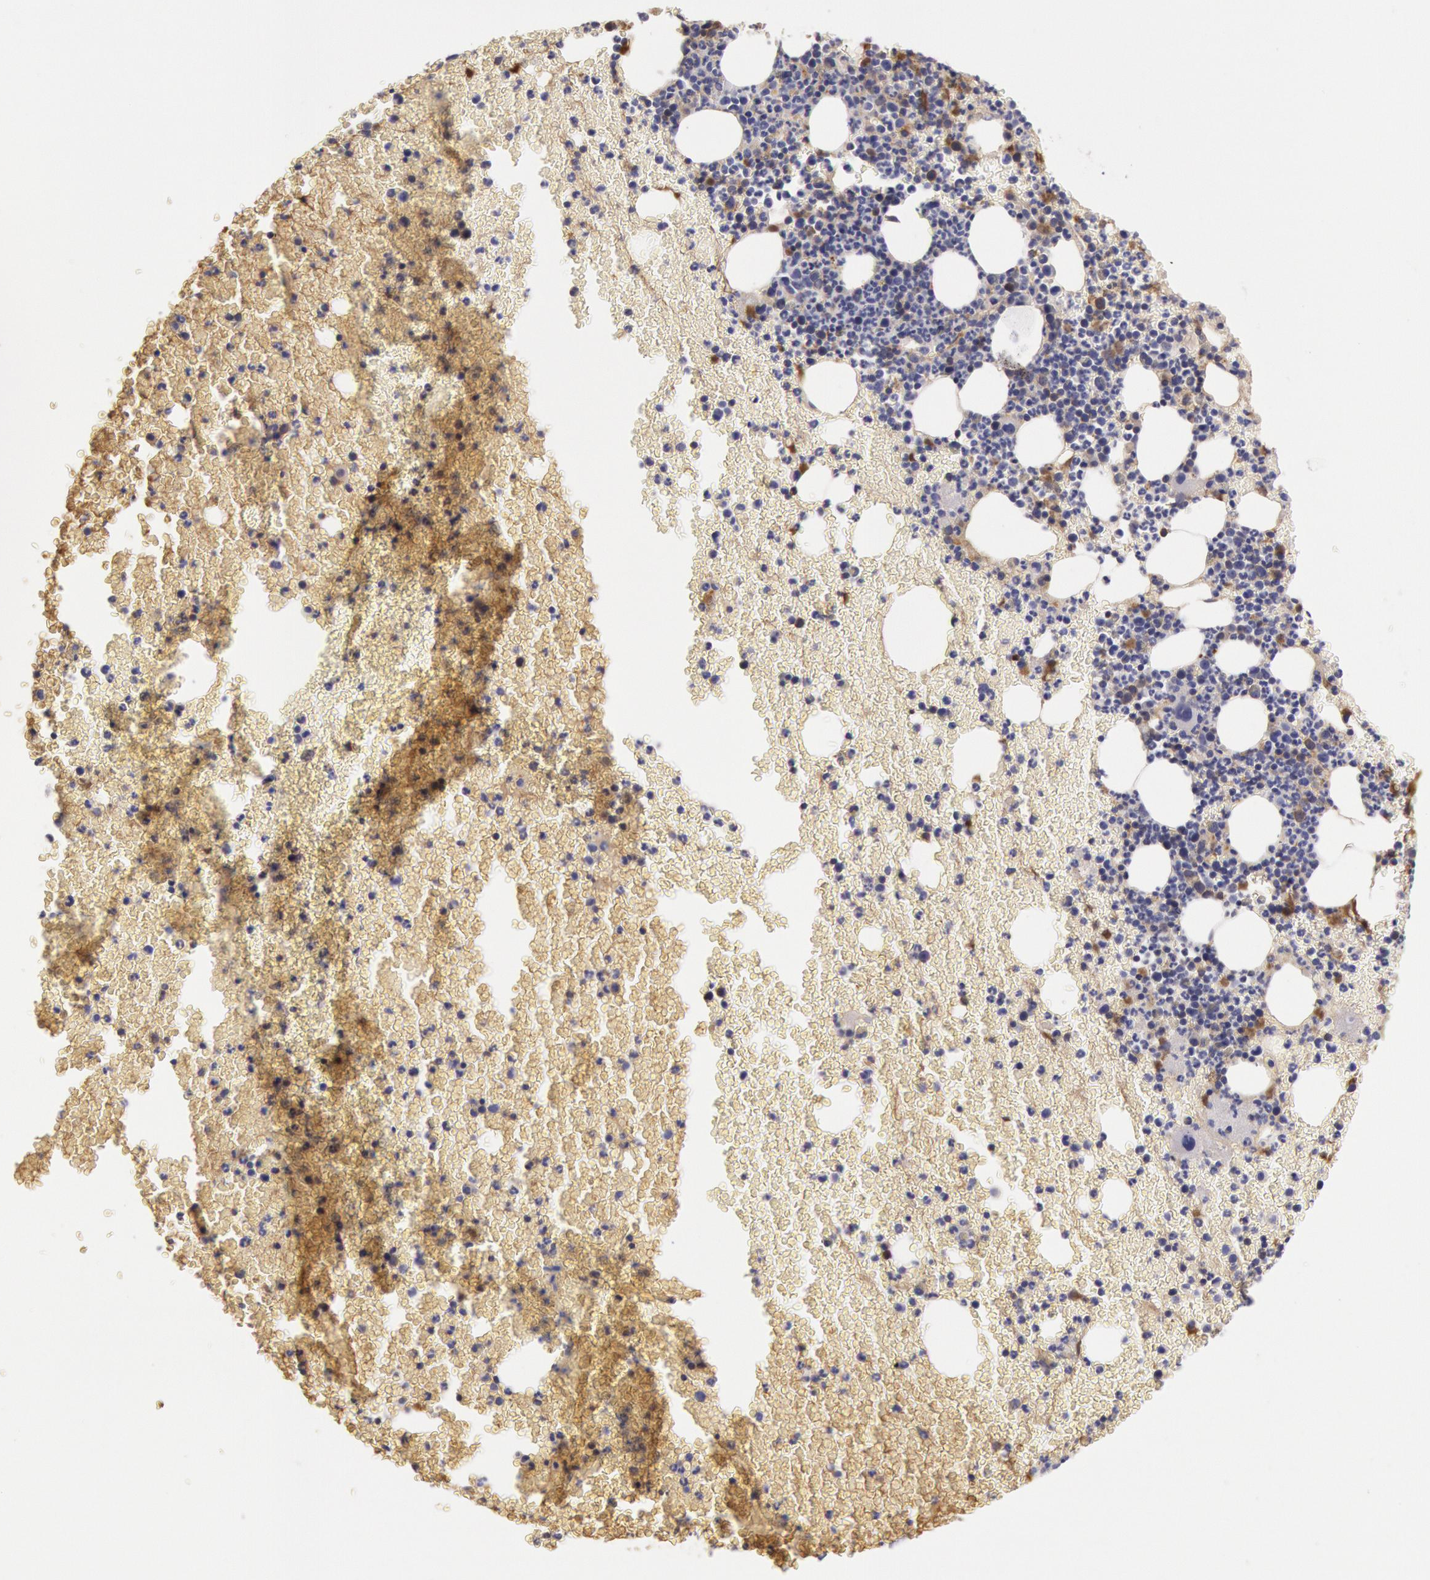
{"staining": {"intensity": "moderate", "quantity": "25%-75%", "location": "nuclear"}, "tissue": "bone marrow", "cell_type": "Hematopoietic cells", "image_type": "normal", "snomed": [{"axis": "morphology", "description": "Normal tissue, NOS"}, {"axis": "topography", "description": "Bone marrow"}], "caption": "Immunohistochemistry of unremarkable human bone marrow shows medium levels of moderate nuclear staining in approximately 25%-75% of hematopoietic cells. (DAB IHC, brown staining for protein, blue staining for nuclei).", "gene": "C1R", "patient": {"sex": "female", "age": 53}}